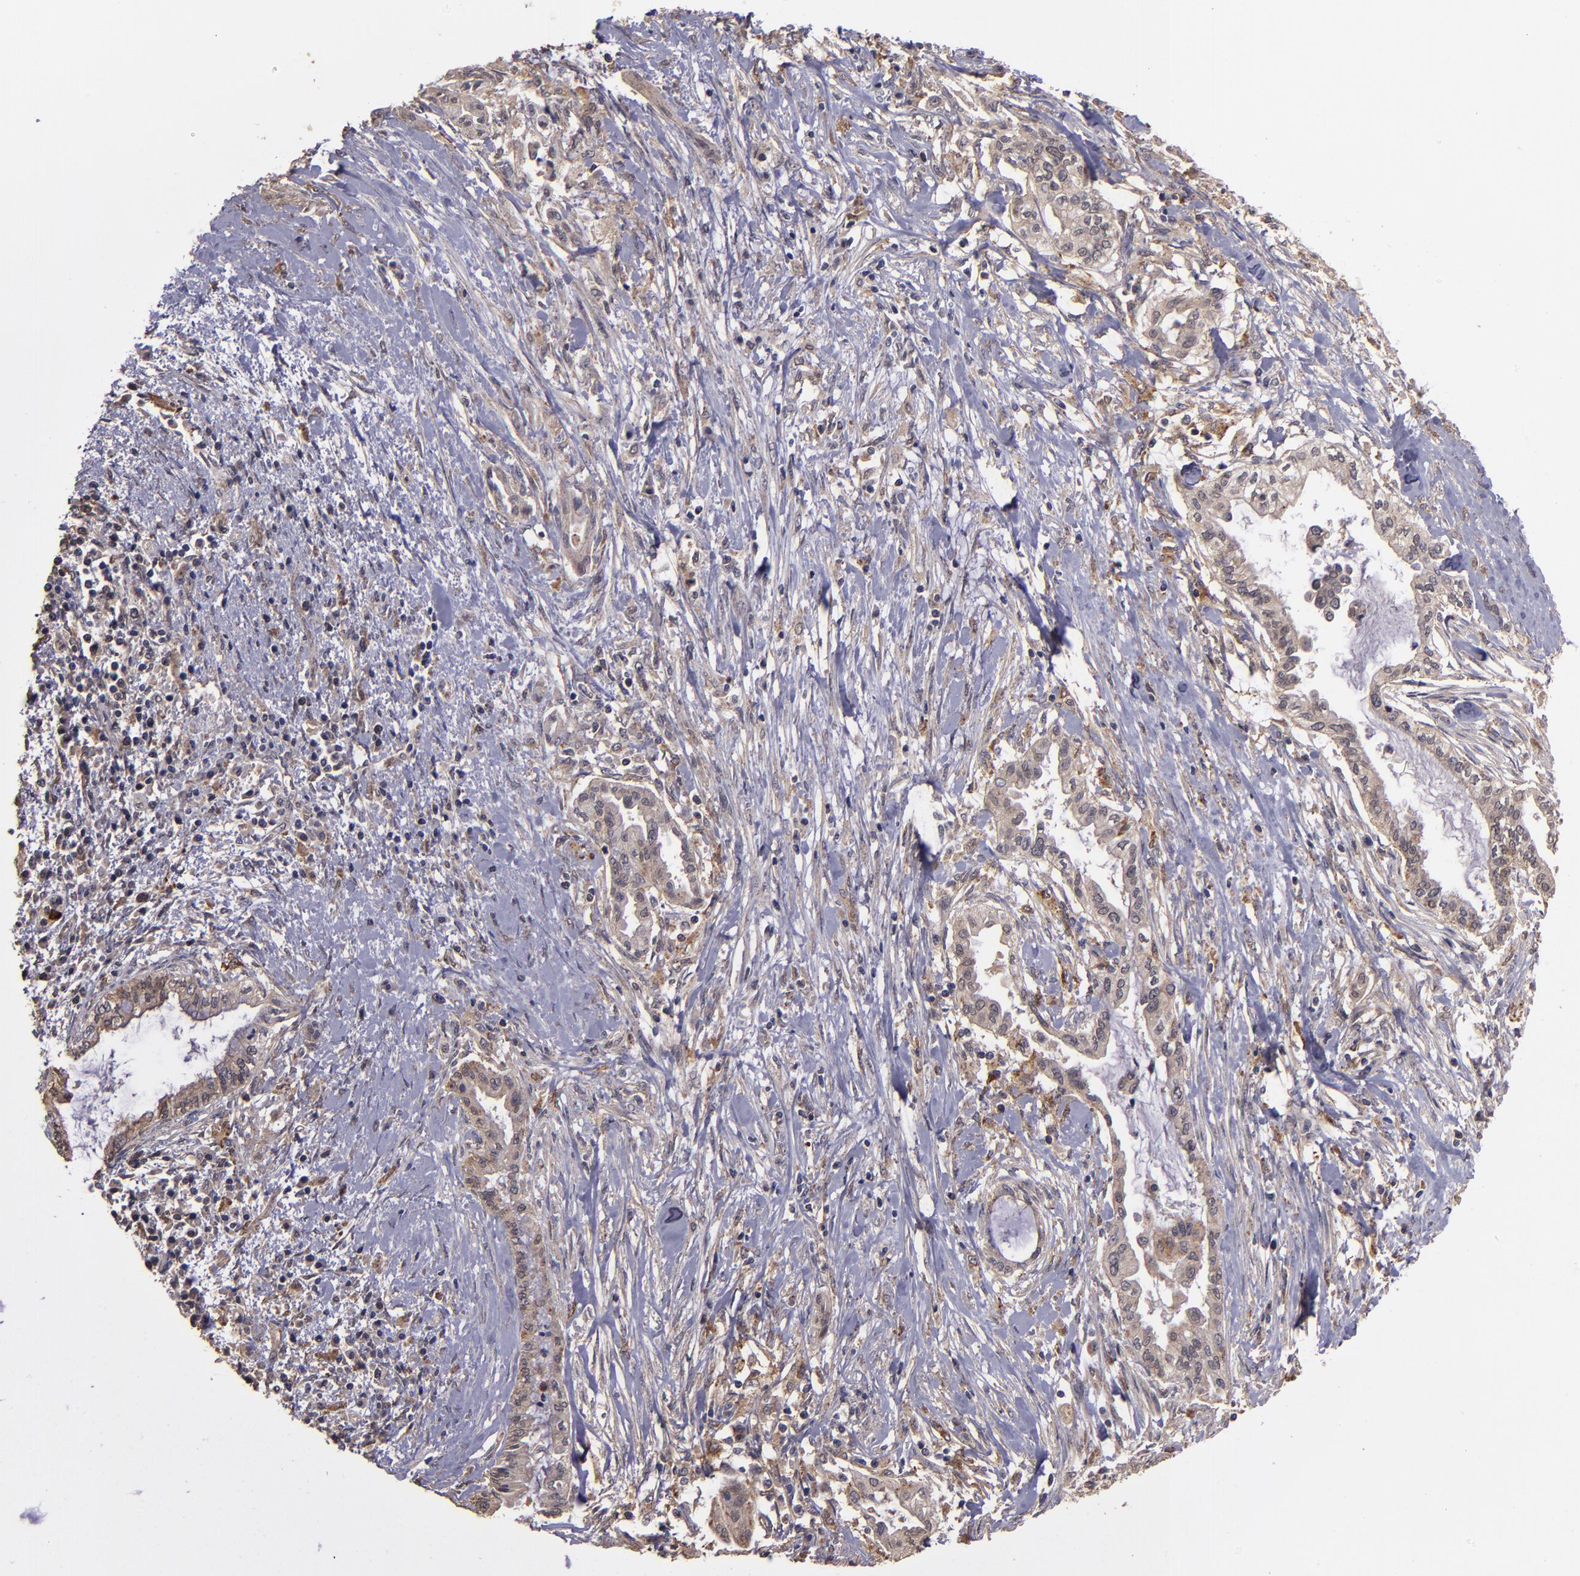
{"staining": {"intensity": "weak", "quantity": "25%-75%", "location": "cytoplasmic/membranous"}, "tissue": "pancreatic cancer", "cell_type": "Tumor cells", "image_type": "cancer", "snomed": [{"axis": "morphology", "description": "Adenocarcinoma, NOS"}, {"axis": "topography", "description": "Pancreas"}], "caption": "Weak cytoplasmic/membranous protein expression is appreciated in approximately 25%-75% of tumor cells in pancreatic cancer. (brown staining indicates protein expression, while blue staining denotes nuclei).", "gene": "SIPA1L1", "patient": {"sex": "female", "age": 64}}